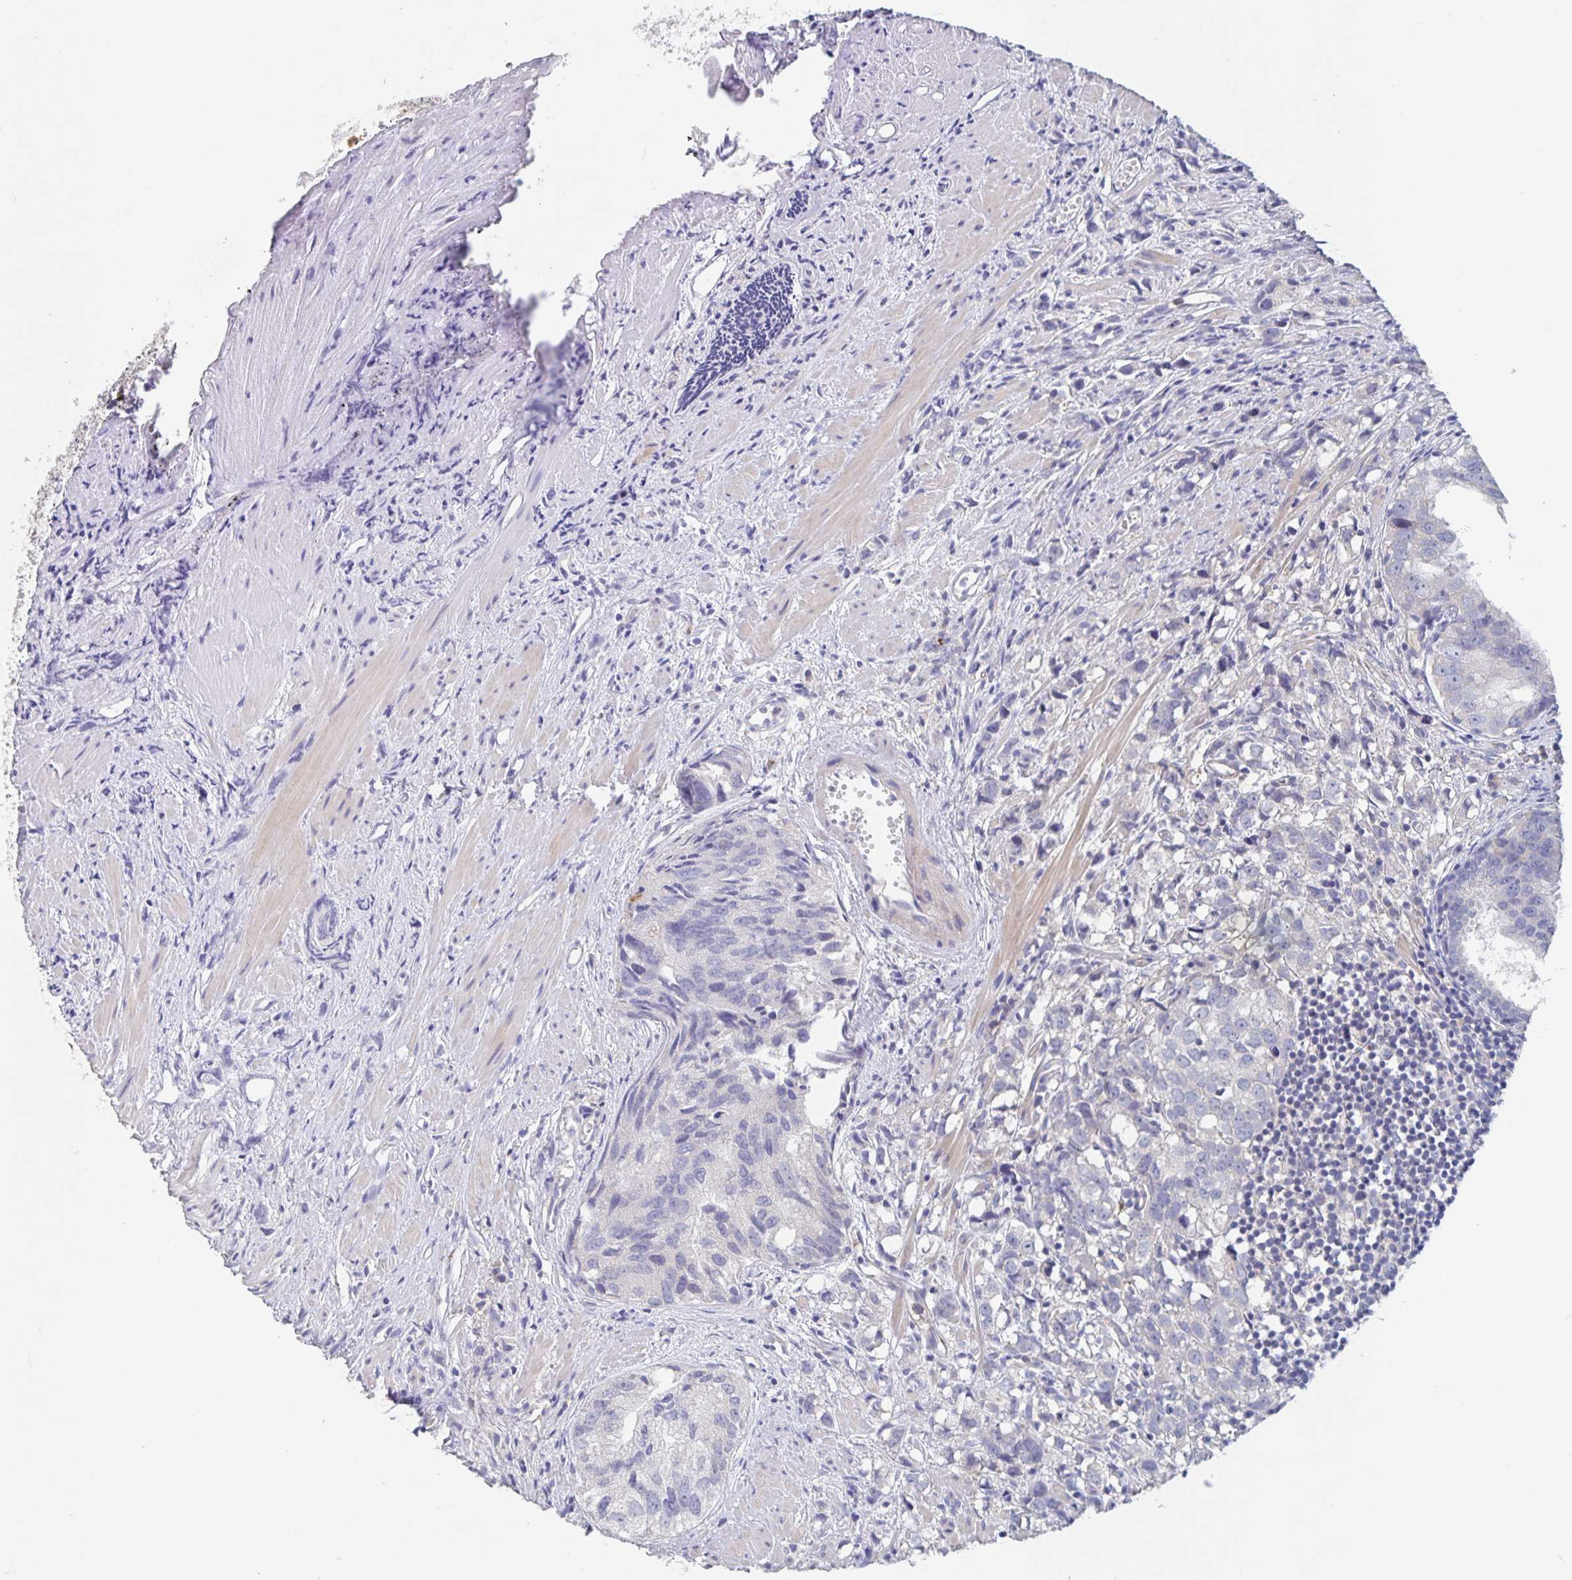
{"staining": {"intensity": "negative", "quantity": "none", "location": "none"}, "tissue": "prostate cancer", "cell_type": "Tumor cells", "image_type": "cancer", "snomed": [{"axis": "morphology", "description": "Adenocarcinoma, High grade"}, {"axis": "topography", "description": "Prostate"}], "caption": "Human adenocarcinoma (high-grade) (prostate) stained for a protein using immunohistochemistry exhibits no staining in tumor cells.", "gene": "CDC42BPG", "patient": {"sex": "male", "age": 58}}